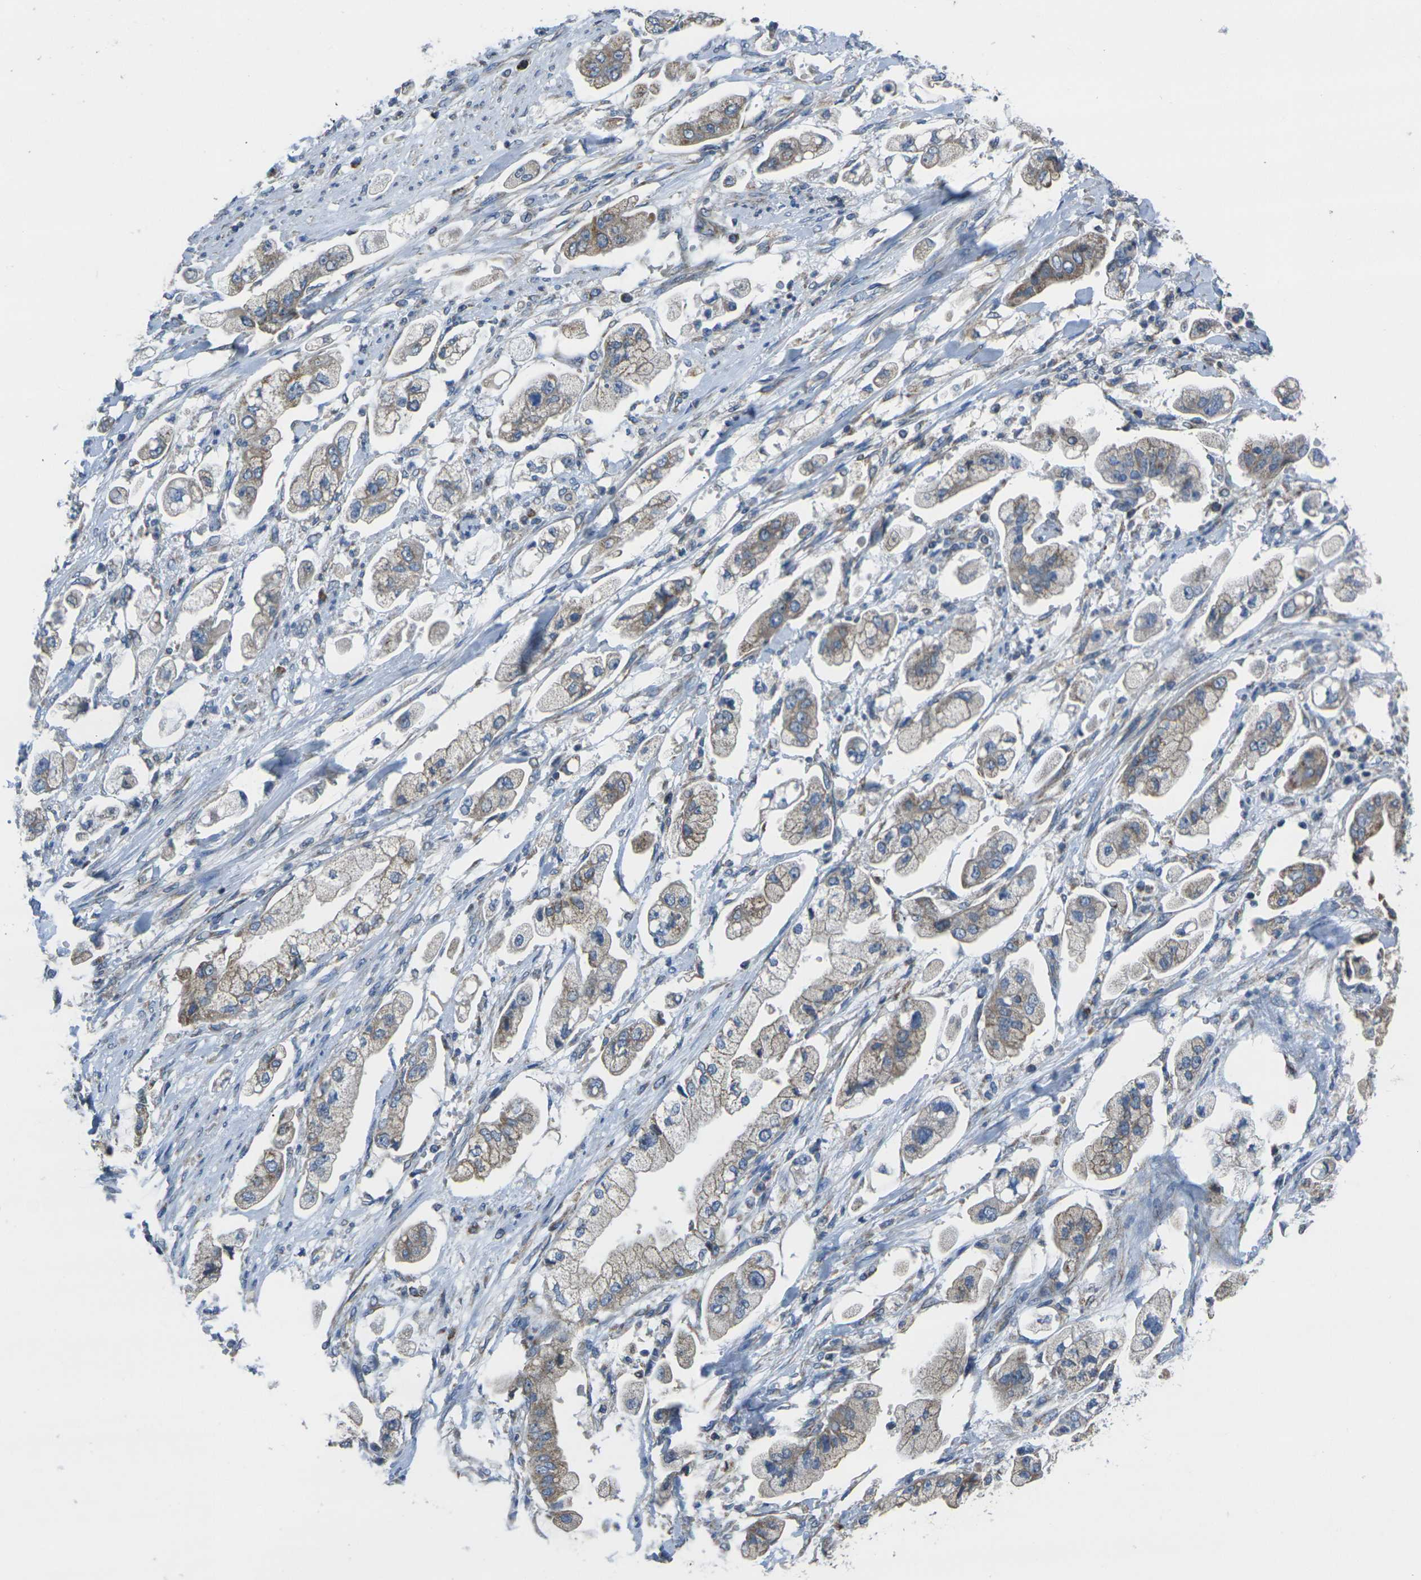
{"staining": {"intensity": "moderate", "quantity": ">75%", "location": "cytoplasmic/membranous"}, "tissue": "stomach cancer", "cell_type": "Tumor cells", "image_type": "cancer", "snomed": [{"axis": "morphology", "description": "Adenocarcinoma, NOS"}, {"axis": "topography", "description": "Stomach"}], "caption": "Human stomach cancer stained with a brown dye reveals moderate cytoplasmic/membranous positive expression in about >75% of tumor cells.", "gene": "TMEM120B", "patient": {"sex": "male", "age": 62}}